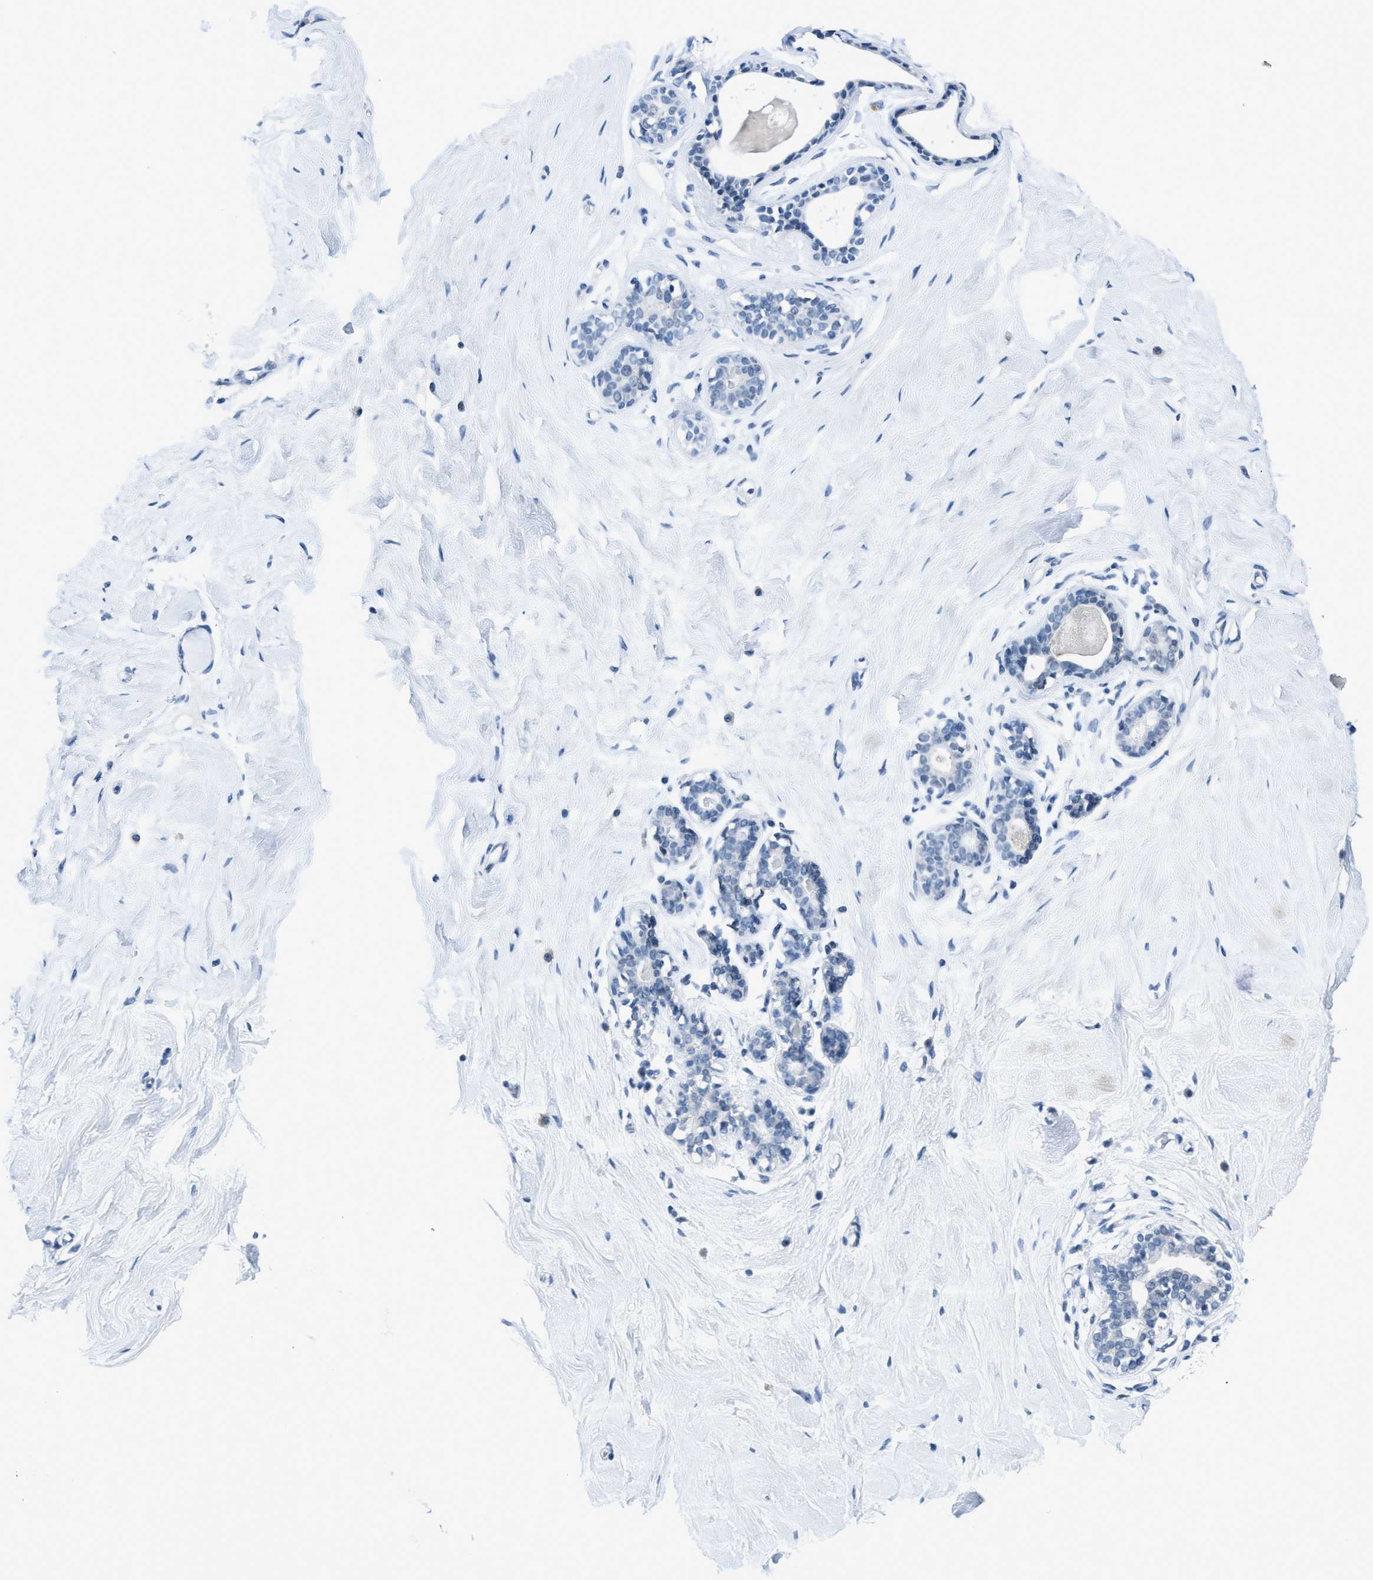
{"staining": {"intensity": "negative", "quantity": "none", "location": "none"}, "tissue": "breast", "cell_type": "Adipocytes", "image_type": "normal", "snomed": [{"axis": "morphology", "description": "Normal tissue, NOS"}, {"axis": "topography", "description": "Breast"}], "caption": "High magnification brightfield microscopy of normal breast stained with DAB (brown) and counterstained with hematoxylin (blue): adipocytes show no significant expression.", "gene": "DNAI1", "patient": {"sex": "female", "age": 23}}